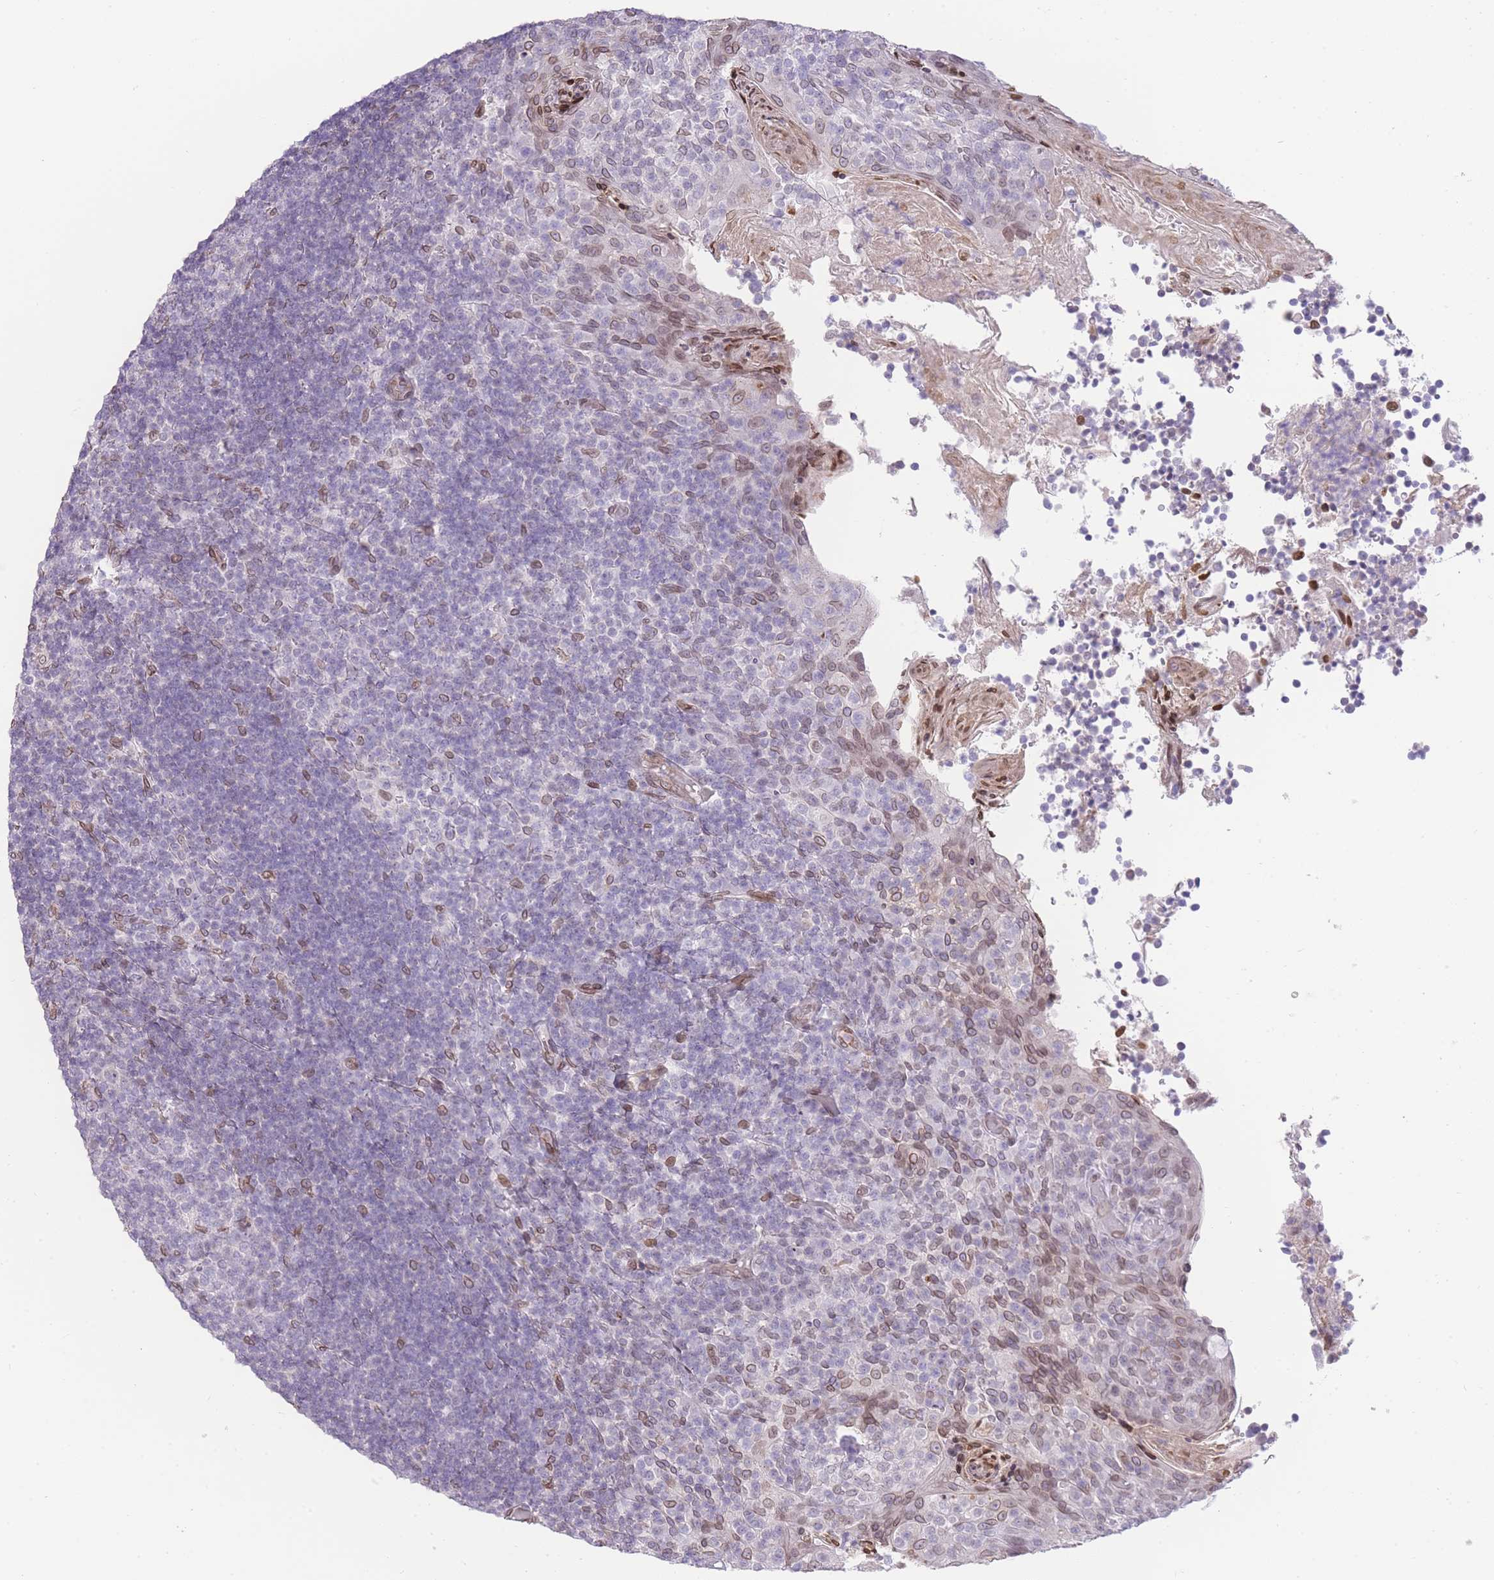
{"staining": {"intensity": "negative", "quantity": "none", "location": "none"}, "tissue": "tonsil", "cell_type": "Germinal center cells", "image_type": "normal", "snomed": [{"axis": "morphology", "description": "Normal tissue, NOS"}, {"axis": "topography", "description": "Tonsil"}], "caption": "An immunohistochemistry (IHC) micrograph of unremarkable tonsil is shown. There is no staining in germinal center cells of tonsil.", "gene": "OR10AD1", "patient": {"sex": "female", "age": 10}}